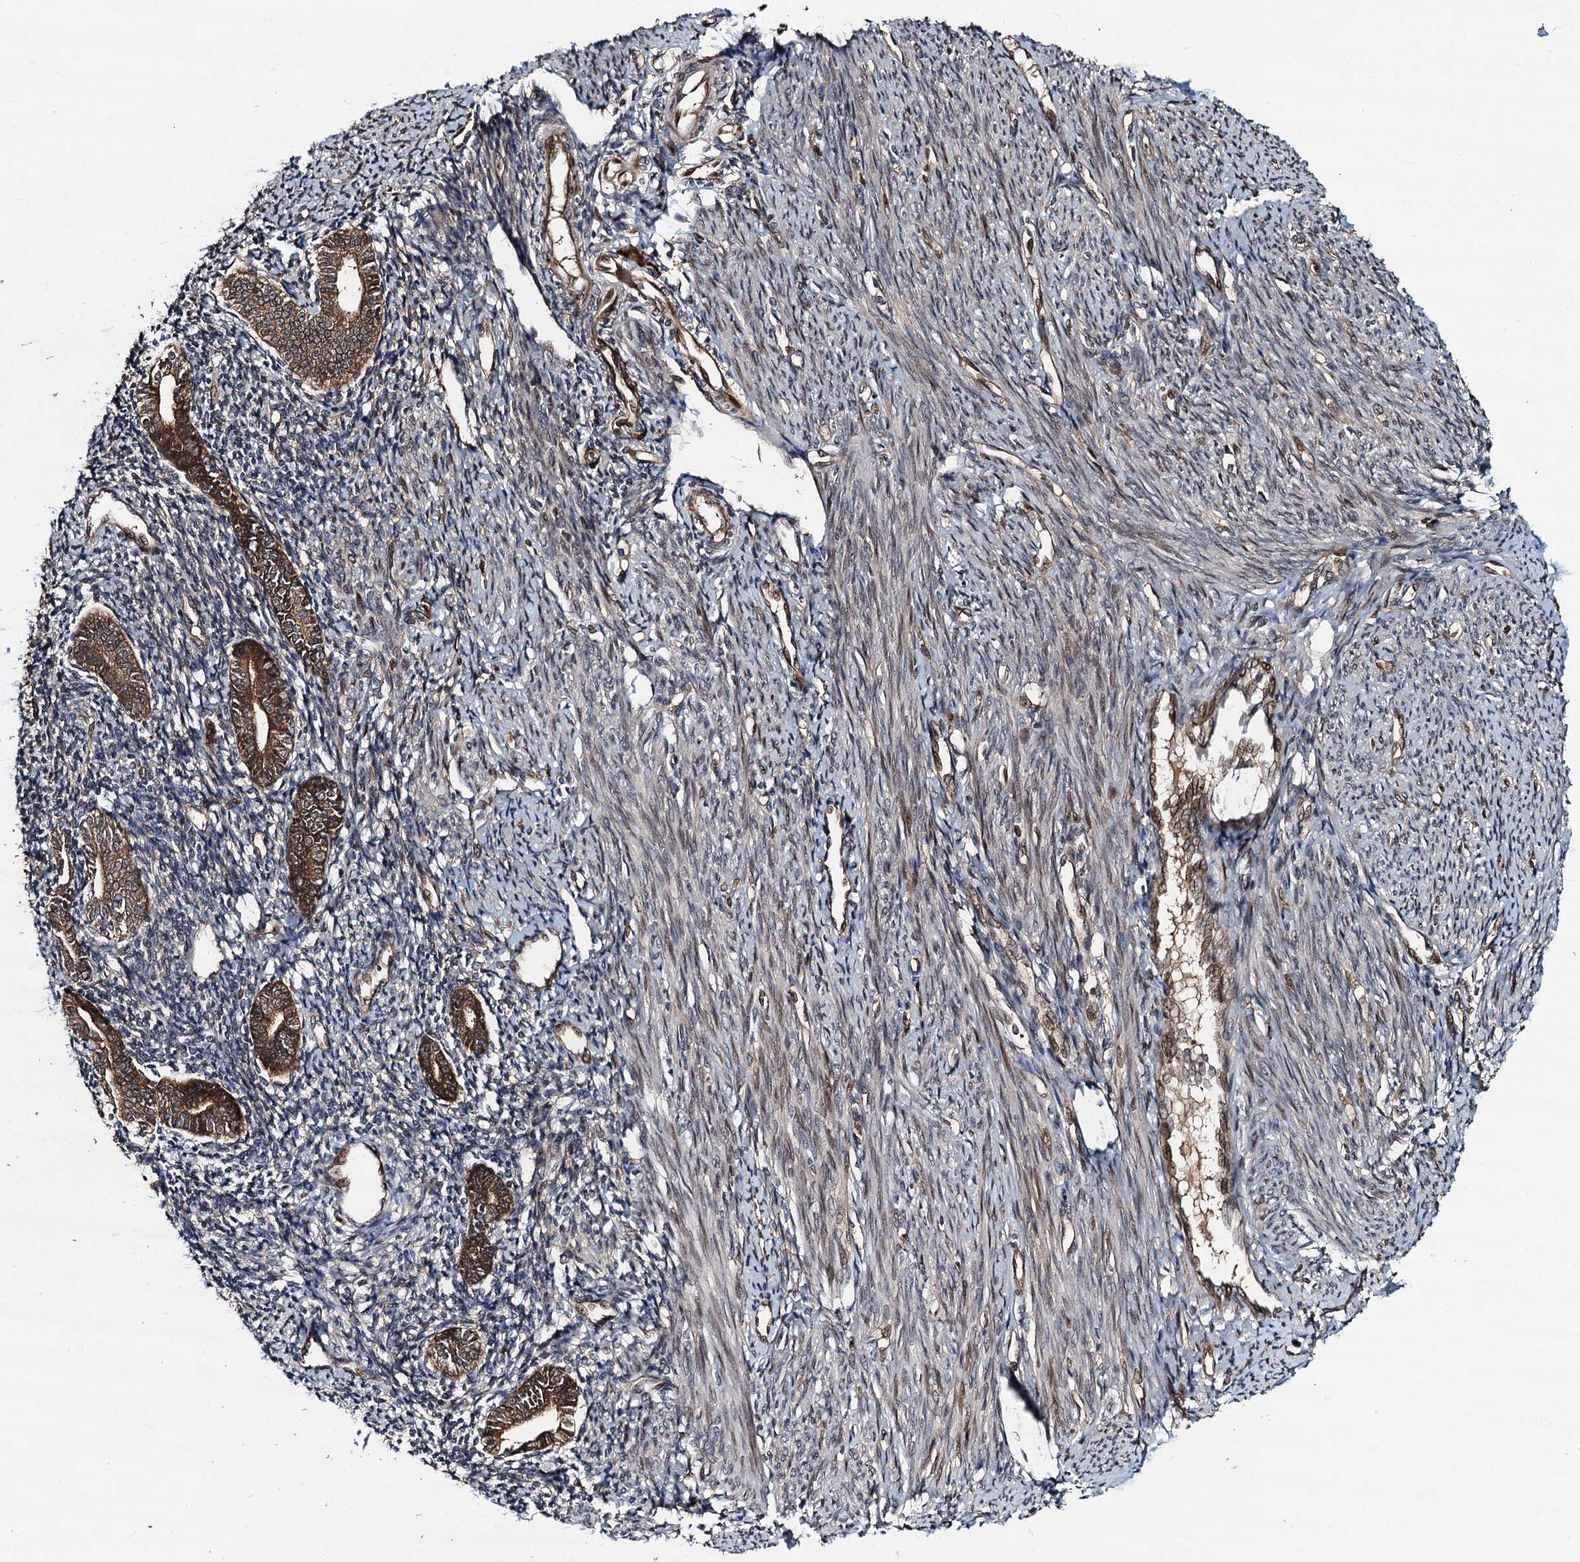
{"staining": {"intensity": "weak", "quantity": "25%-75%", "location": "cytoplasmic/membranous"}, "tissue": "endometrium", "cell_type": "Cells in endometrial stroma", "image_type": "normal", "snomed": [{"axis": "morphology", "description": "Normal tissue, NOS"}, {"axis": "topography", "description": "Endometrium"}], "caption": "Immunohistochemical staining of normal human endometrium exhibits 25%-75% levels of weak cytoplasmic/membranous protein positivity in approximately 25%-75% of cells in endometrial stroma. (DAB (3,3'-diaminobenzidine) IHC, brown staining for protein, blue staining for nuclei).", "gene": "RHOBTB1", "patient": {"sex": "female", "age": 56}}